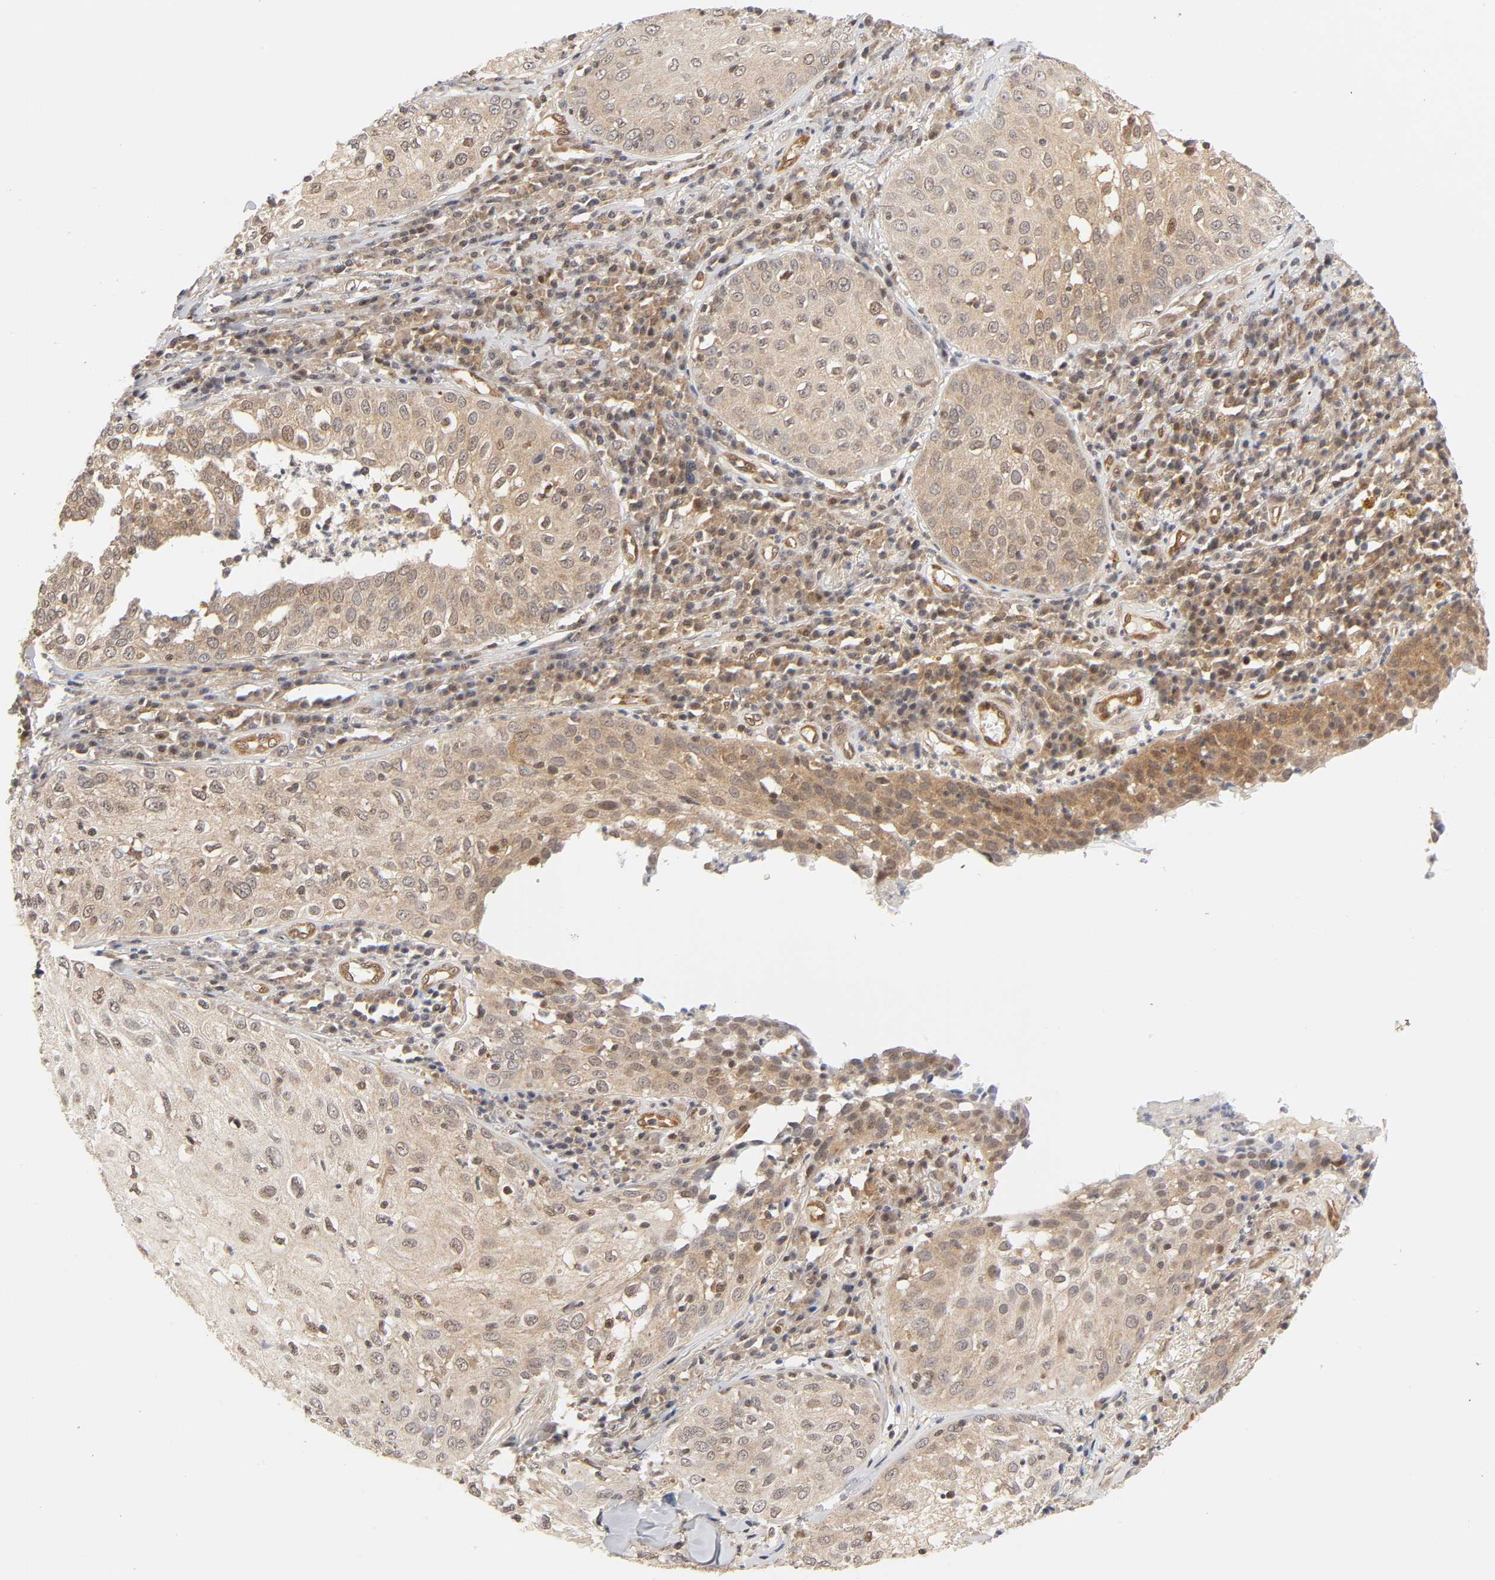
{"staining": {"intensity": "weak", "quantity": ">75%", "location": "cytoplasmic/membranous,nuclear"}, "tissue": "skin cancer", "cell_type": "Tumor cells", "image_type": "cancer", "snomed": [{"axis": "morphology", "description": "Squamous cell carcinoma, NOS"}, {"axis": "topography", "description": "Skin"}], "caption": "A brown stain shows weak cytoplasmic/membranous and nuclear positivity of a protein in human skin squamous cell carcinoma tumor cells.", "gene": "CDC37", "patient": {"sex": "male", "age": 65}}